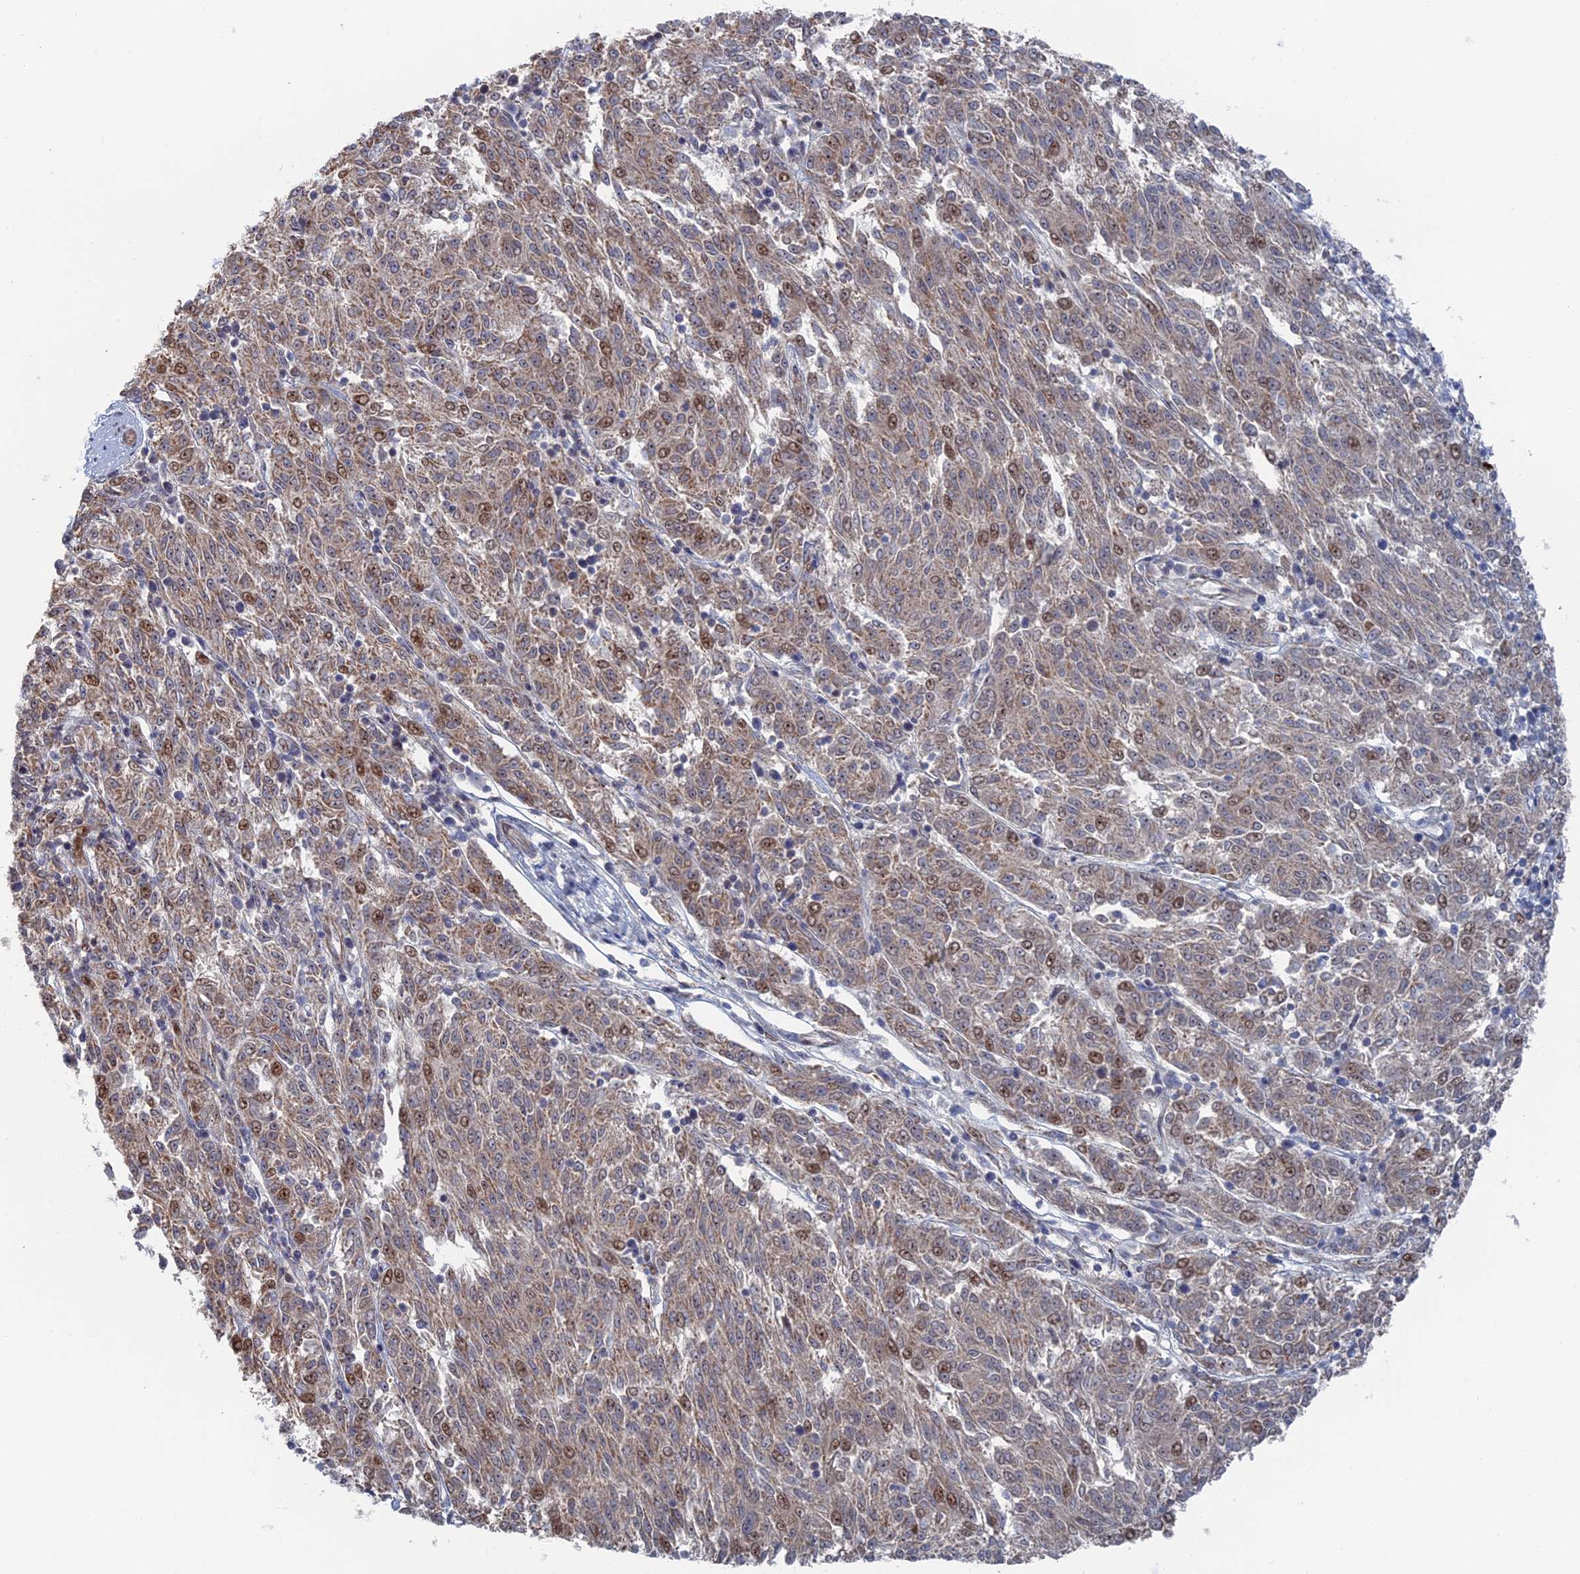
{"staining": {"intensity": "weak", "quantity": "25%-75%", "location": "cytoplasmic/membranous,nuclear"}, "tissue": "melanoma", "cell_type": "Tumor cells", "image_type": "cancer", "snomed": [{"axis": "morphology", "description": "Malignant melanoma, NOS"}, {"axis": "topography", "description": "Skin"}], "caption": "Immunohistochemical staining of melanoma exhibits low levels of weak cytoplasmic/membranous and nuclear staining in approximately 25%-75% of tumor cells. The protein is stained brown, and the nuclei are stained in blue (DAB IHC with brightfield microscopy, high magnification).", "gene": "IL7", "patient": {"sex": "female", "age": 72}}